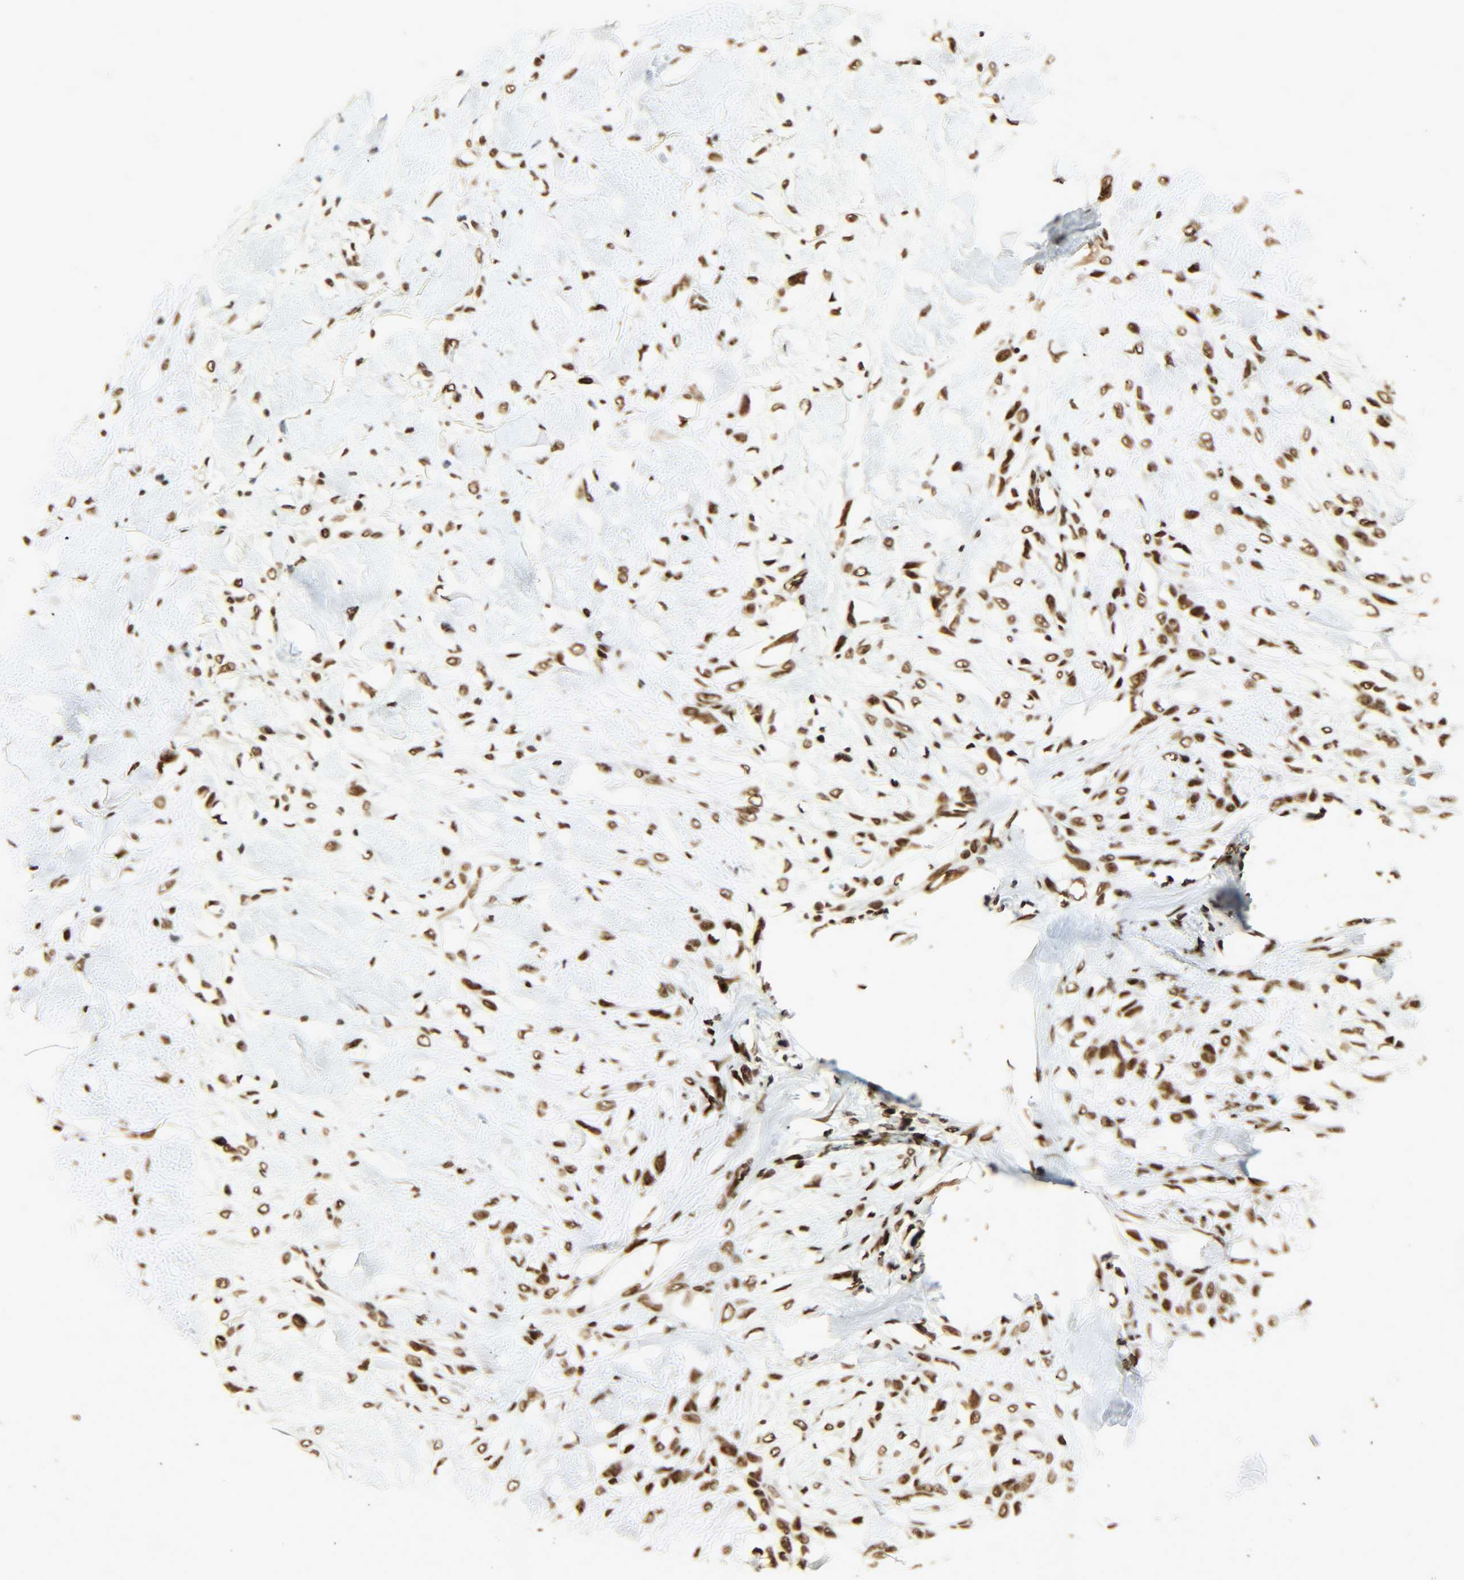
{"staining": {"intensity": "strong", "quantity": ">75%", "location": "nuclear"}, "tissue": "skin cancer", "cell_type": "Tumor cells", "image_type": "cancer", "snomed": [{"axis": "morphology", "description": "Normal tissue, NOS"}, {"axis": "morphology", "description": "Squamous cell carcinoma, NOS"}, {"axis": "topography", "description": "Skin"}], "caption": "Squamous cell carcinoma (skin) stained with a brown dye displays strong nuclear positive positivity in approximately >75% of tumor cells.", "gene": "KHDRBS1", "patient": {"sex": "female", "age": 59}}